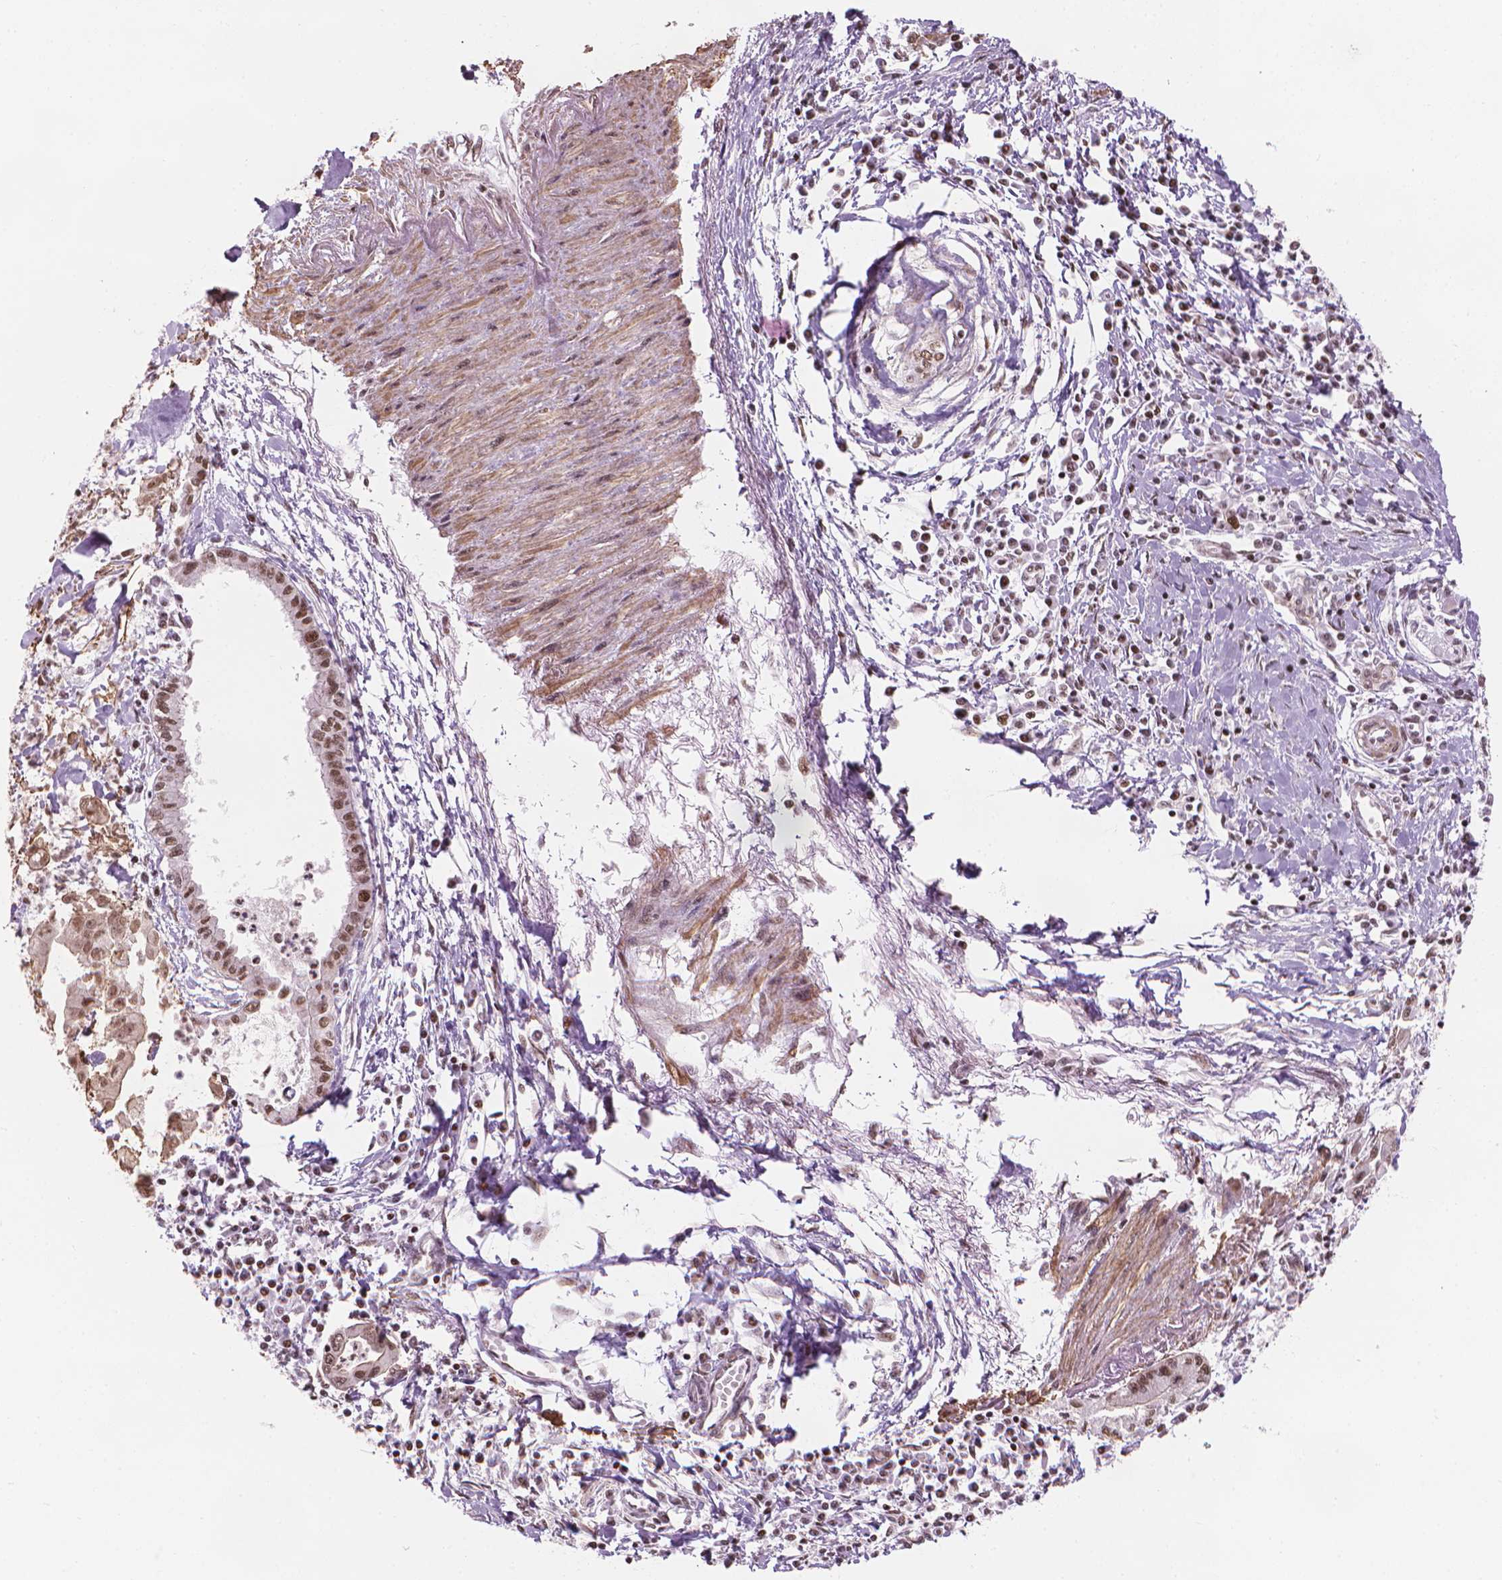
{"staining": {"intensity": "moderate", "quantity": ">75%", "location": "cytoplasmic/membranous,nuclear"}, "tissue": "pancreatic cancer", "cell_type": "Tumor cells", "image_type": "cancer", "snomed": [{"axis": "morphology", "description": "Adenocarcinoma, NOS"}, {"axis": "topography", "description": "Pancreas"}], "caption": "Pancreatic cancer (adenocarcinoma) stained with DAB (3,3'-diaminobenzidine) IHC exhibits medium levels of moderate cytoplasmic/membranous and nuclear positivity in approximately >75% of tumor cells. (DAB IHC, brown staining for protein, blue staining for nuclei).", "gene": "HOXD4", "patient": {"sex": "male", "age": 72}}